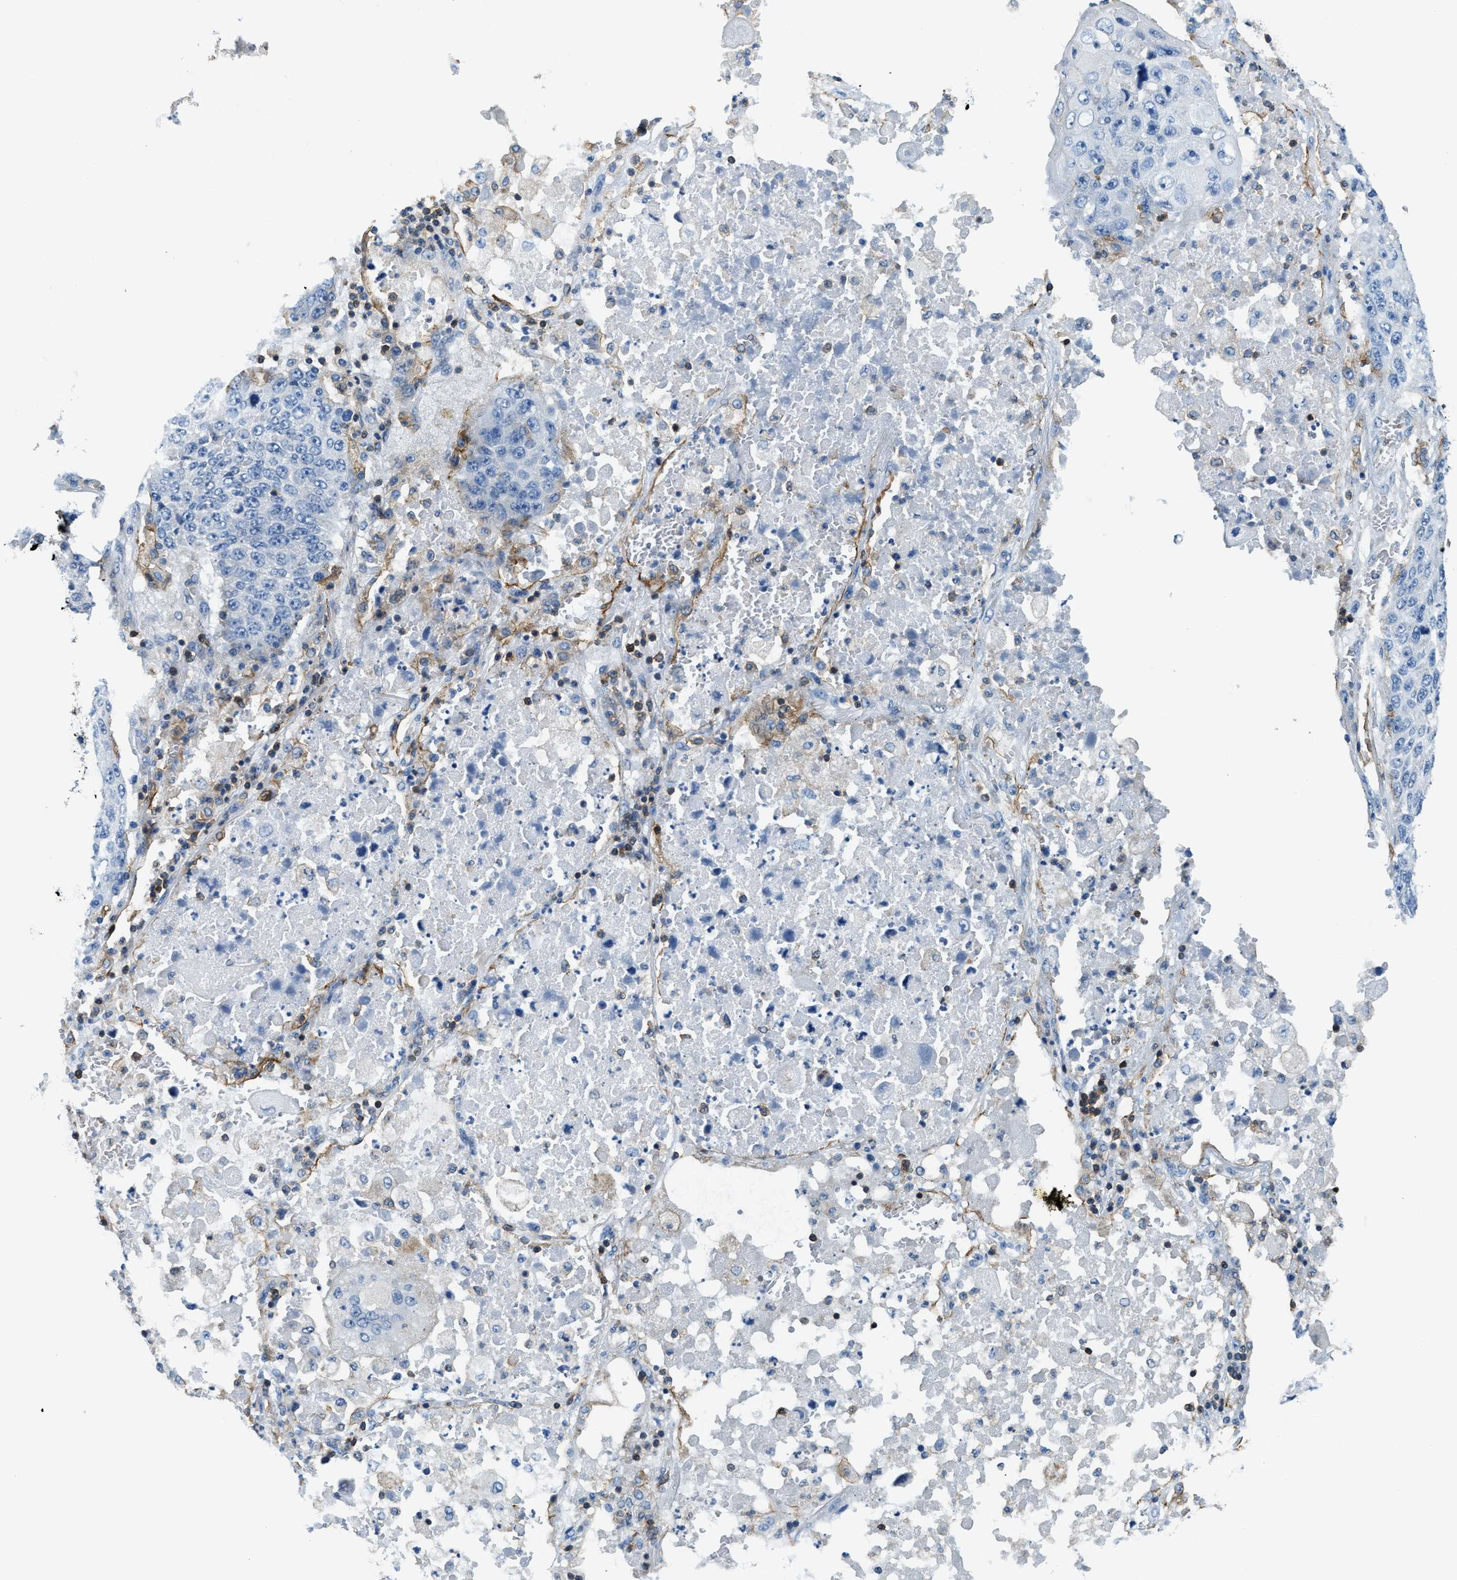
{"staining": {"intensity": "negative", "quantity": "none", "location": "none"}, "tissue": "lung cancer", "cell_type": "Tumor cells", "image_type": "cancer", "snomed": [{"axis": "morphology", "description": "Squamous cell carcinoma, NOS"}, {"axis": "topography", "description": "Lung"}], "caption": "This is an IHC micrograph of human lung cancer. There is no staining in tumor cells.", "gene": "MYO1G", "patient": {"sex": "male", "age": 61}}